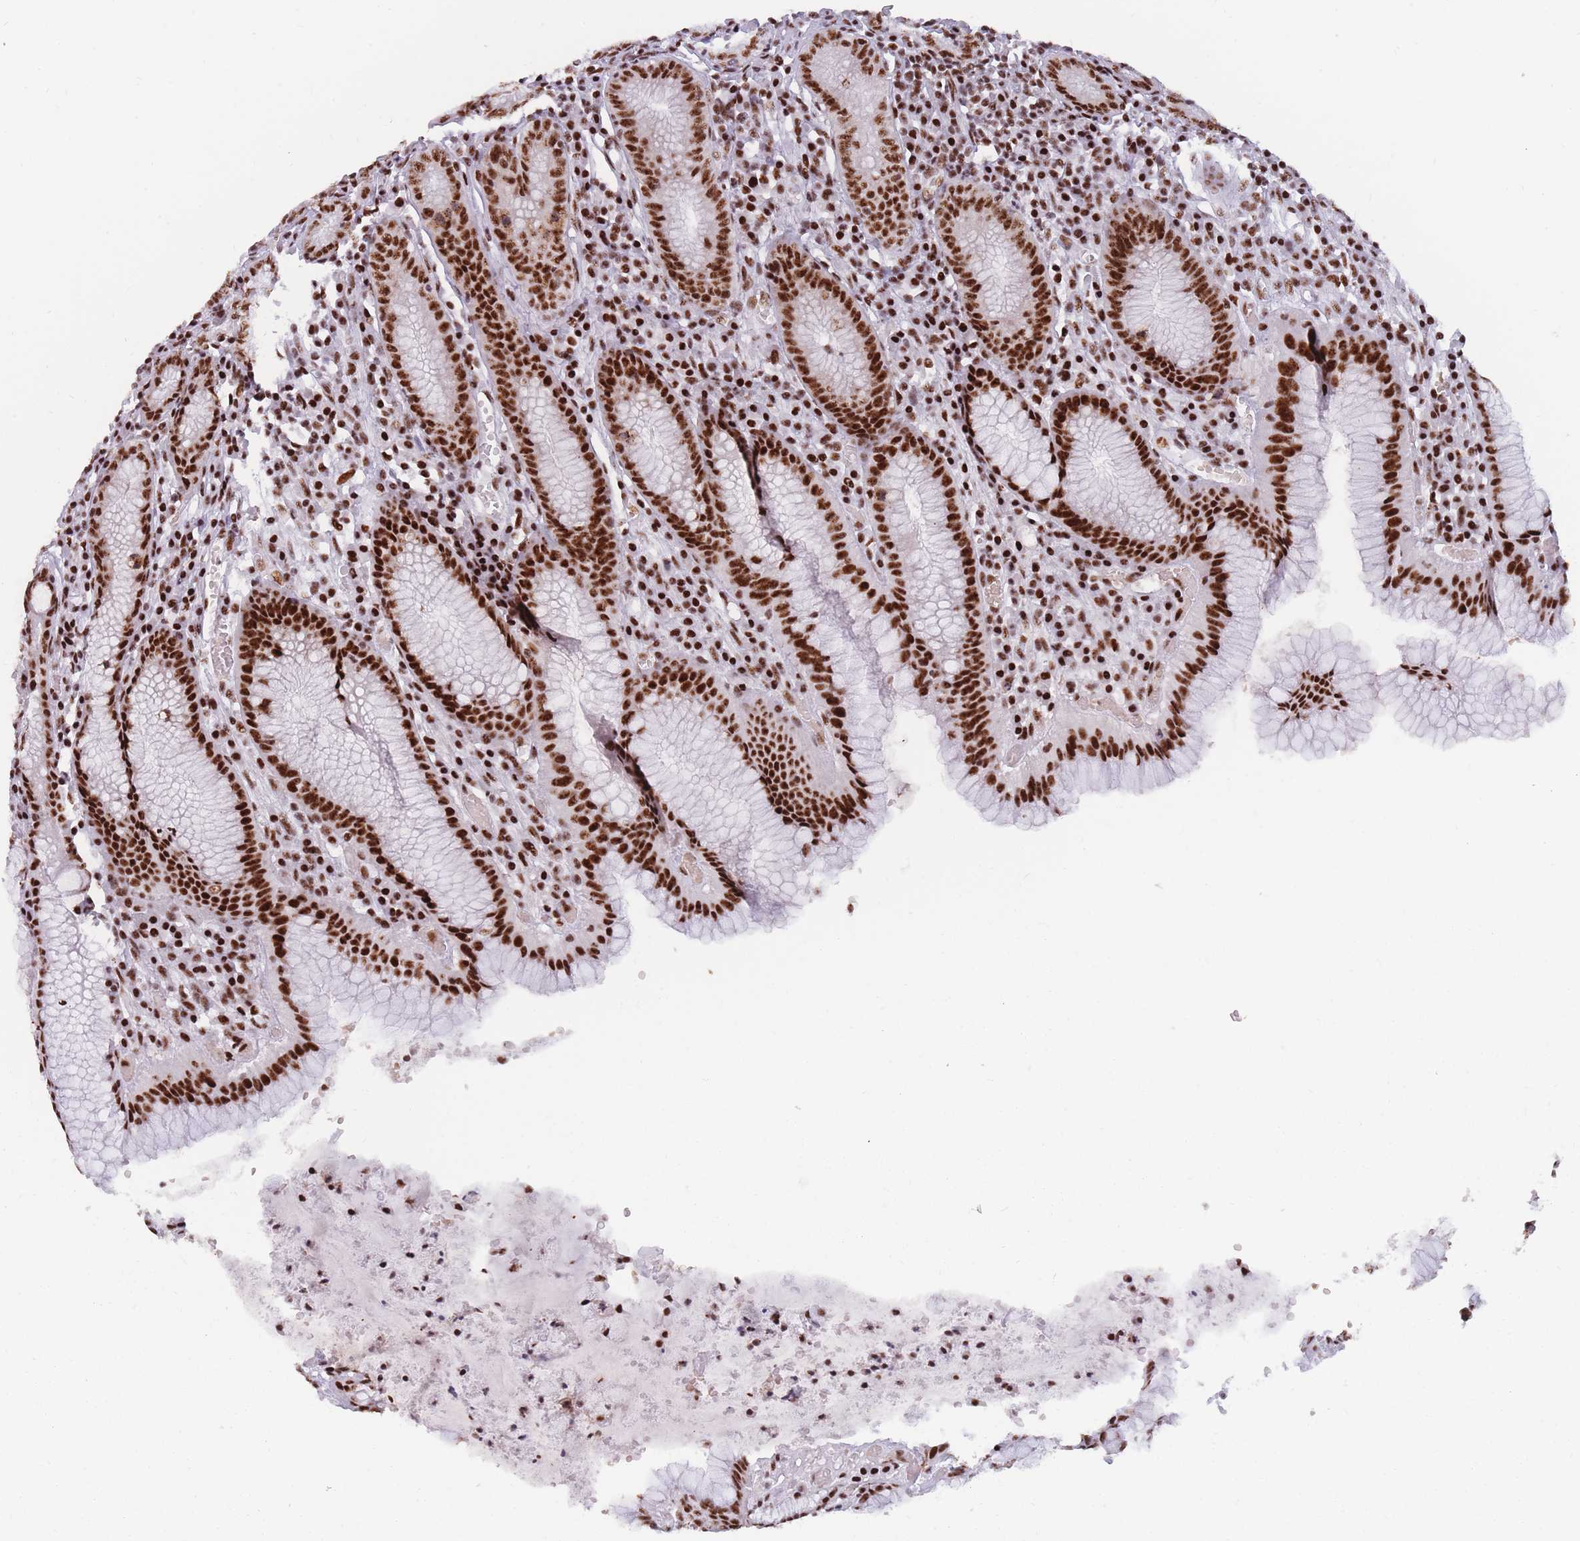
{"staining": {"intensity": "strong", "quantity": ">75%", "location": "nuclear"}, "tissue": "stomach", "cell_type": "Glandular cells", "image_type": "normal", "snomed": [{"axis": "morphology", "description": "Normal tissue, NOS"}, {"axis": "topography", "description": "Stomach"}], "caption": "Strong nuclear expression for a protein is identified in about >75% of glandular cells of normal stomach using immunohistochemistry (IHC).", "gene": "TMEM35B", "patient": {"sex": "male", "age": 55}}